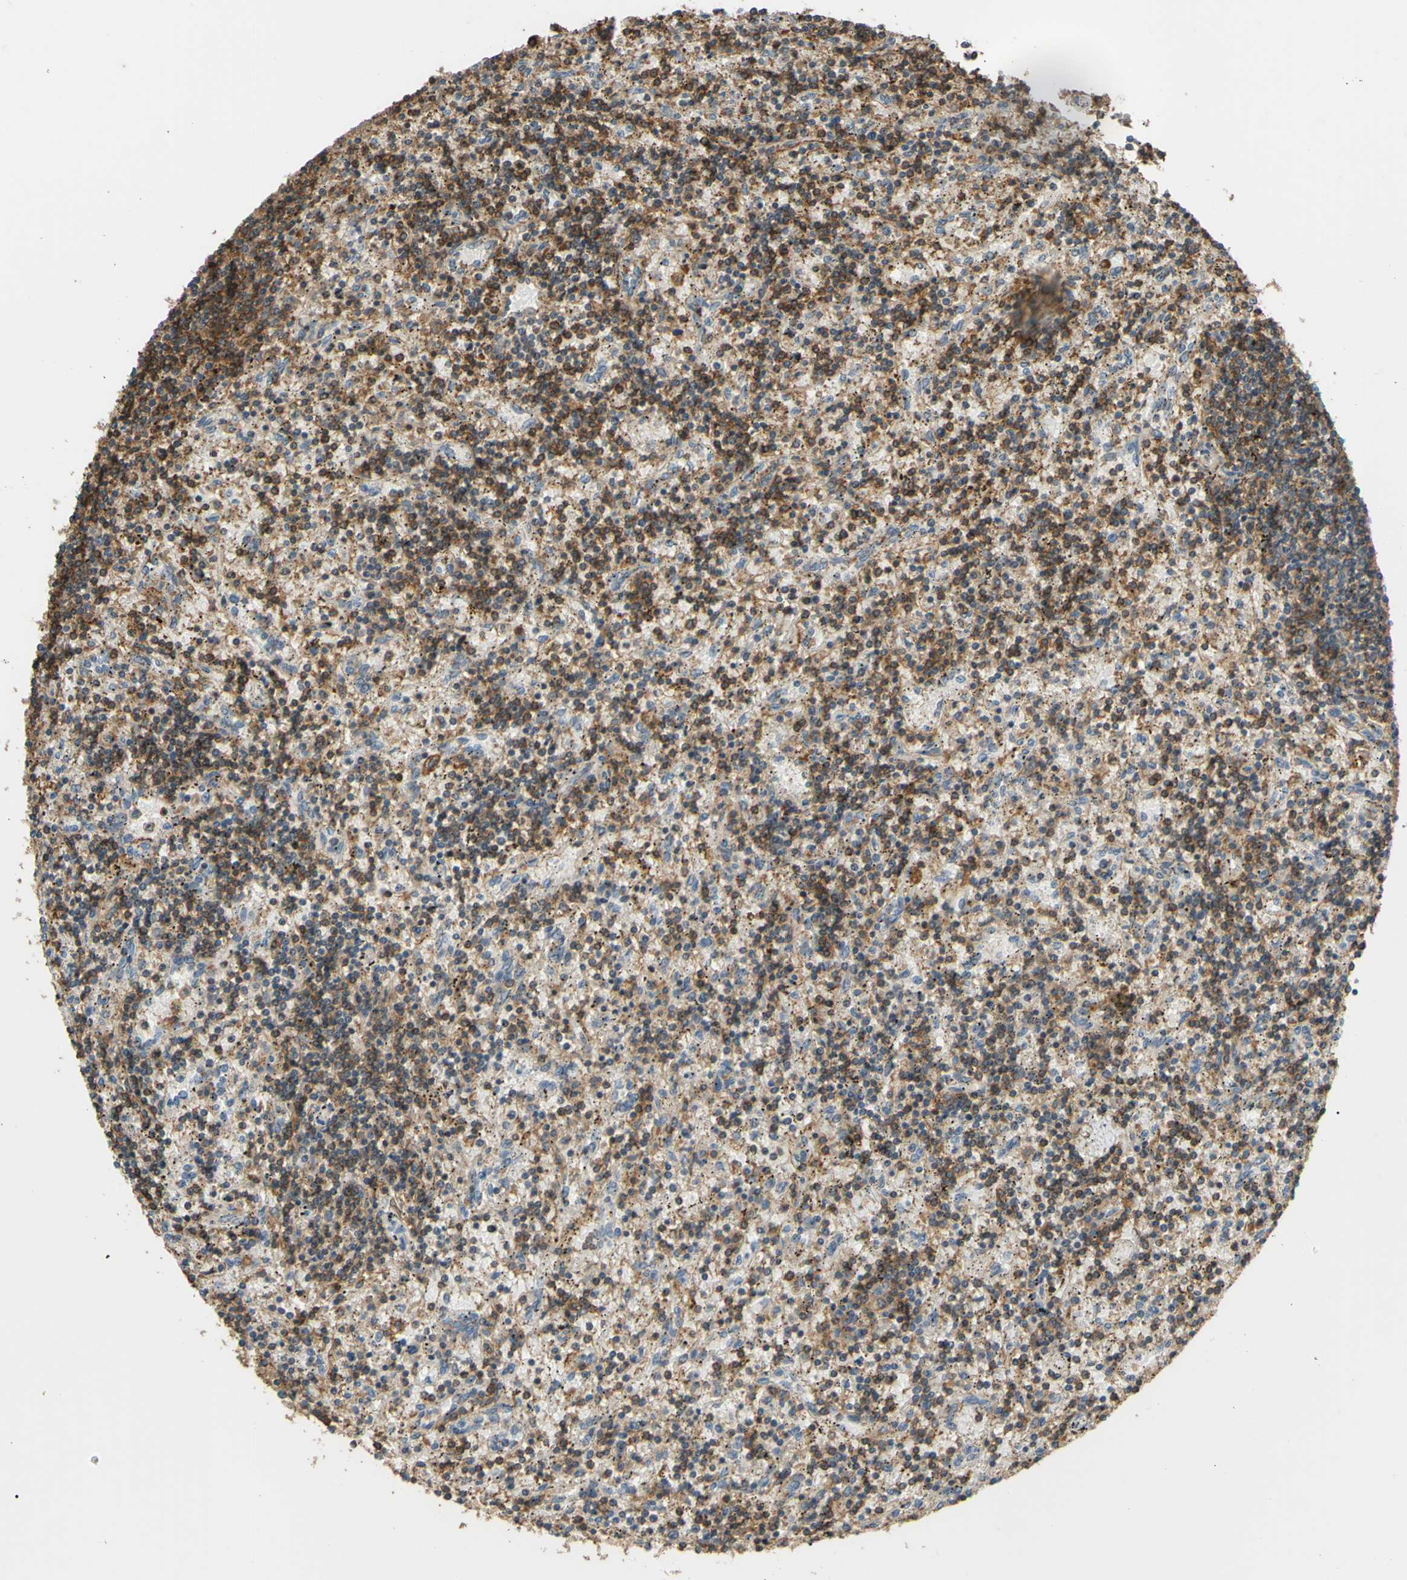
{"staining": {"intensity": "moderate", "quantity": "25%-75%", "location": "cytoplasmic/membranous"}, "tissue": "lymphoma", "cell_type": "Tumor cells", "image_type": "cancer", "snomed": [{"axis": "morphology", "description": "Malignant lymphoma, non-Hodgkin's type, Low grade"}, {"axis": "topography", "description": "Spleen"}], "caption": "The histopathology image shows immunohistochemical staining of lymphoma. There is moderate cytoplasmic/membranous expression is appreciated in about 25%-75% of tumor cells.", "gene": "ADD3", "patient": {"sex": "male", "age": 76}}